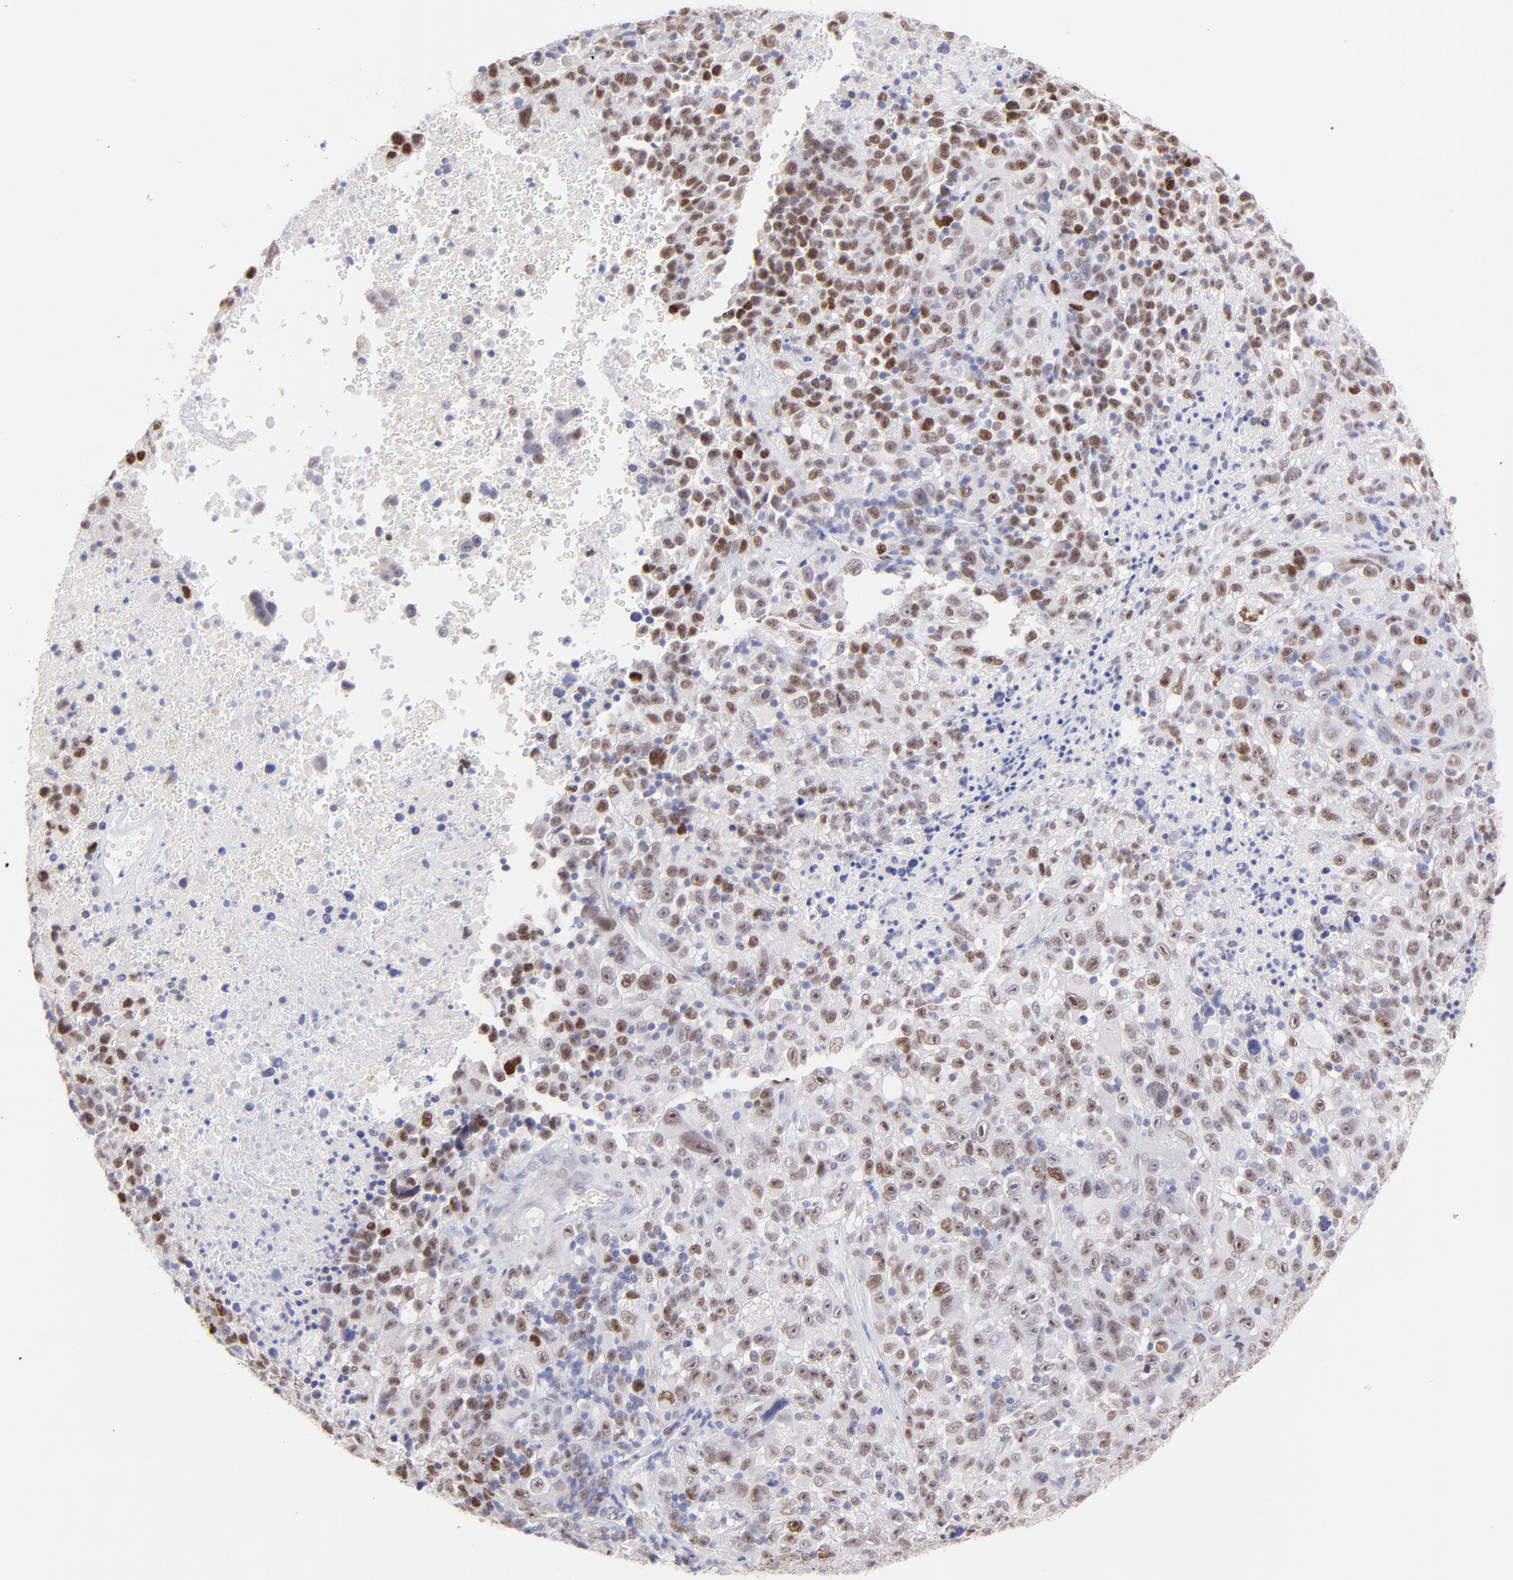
{"staining": {"intensity": "moderate", "quantity": ">75%", "location": "nuclear"}, "tissue": "melanoma", "cell_type": "Tumor cells", "image_type": "cancer", "snomed": [{"axis": "morphology", "description": "Malignant melanoma, Metastatic site"}, {"axis": "topography", "description": "Cerebral cortex"}], "caption": "Malignant melanoma (metastatic site) stained with DAB (3,3'-diaminobenzidine) immunohistochemistry (IHC) reveals medium levels of moderate nuclear expression in approximately >75% of tumor cells.", "gene": "KLF4", "patient": {"sex": "female", "age": 52}}